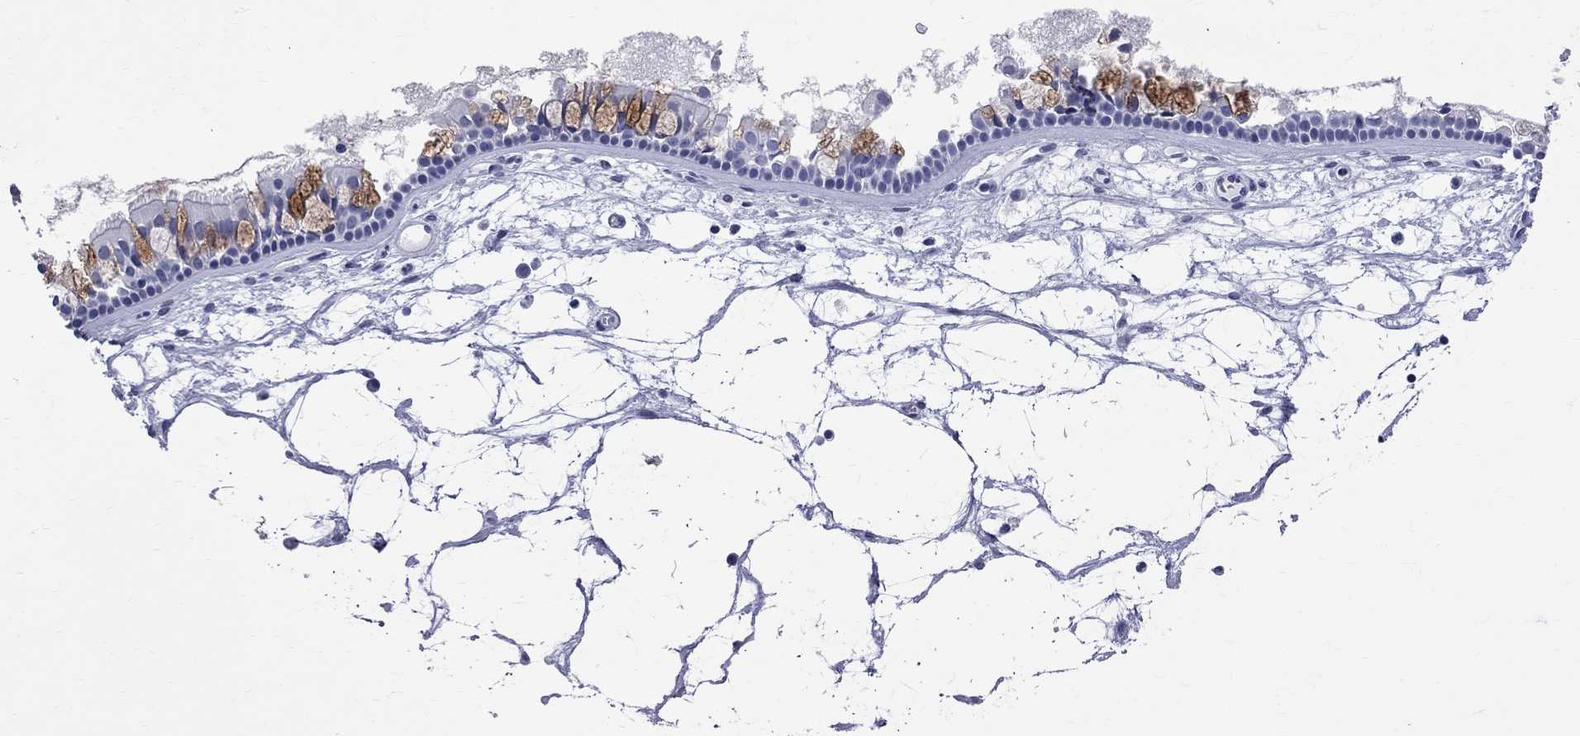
{"staining": {"intensity": "strong", "quantity": "<25%", "location": "cytoplasmic/membranous"}, "tissue": "nasopharynx", "cell_type": "Respiratory epithelial cells", "image_type": "normal", "snomed": [{"axis": "morphology", "description": "Normal tissue, NOS"}, {"axis": "topography", "description": "Nasopharynx"}], "caption": "About <25% of respiratory epithelial cells in benign nasopharynx display strong cytoplasmic/membranous protein staining as visualized by brown immunohistochemical staining.", "gene": "BPIFB1", "patient": {"sex": "female", "age": 68}}